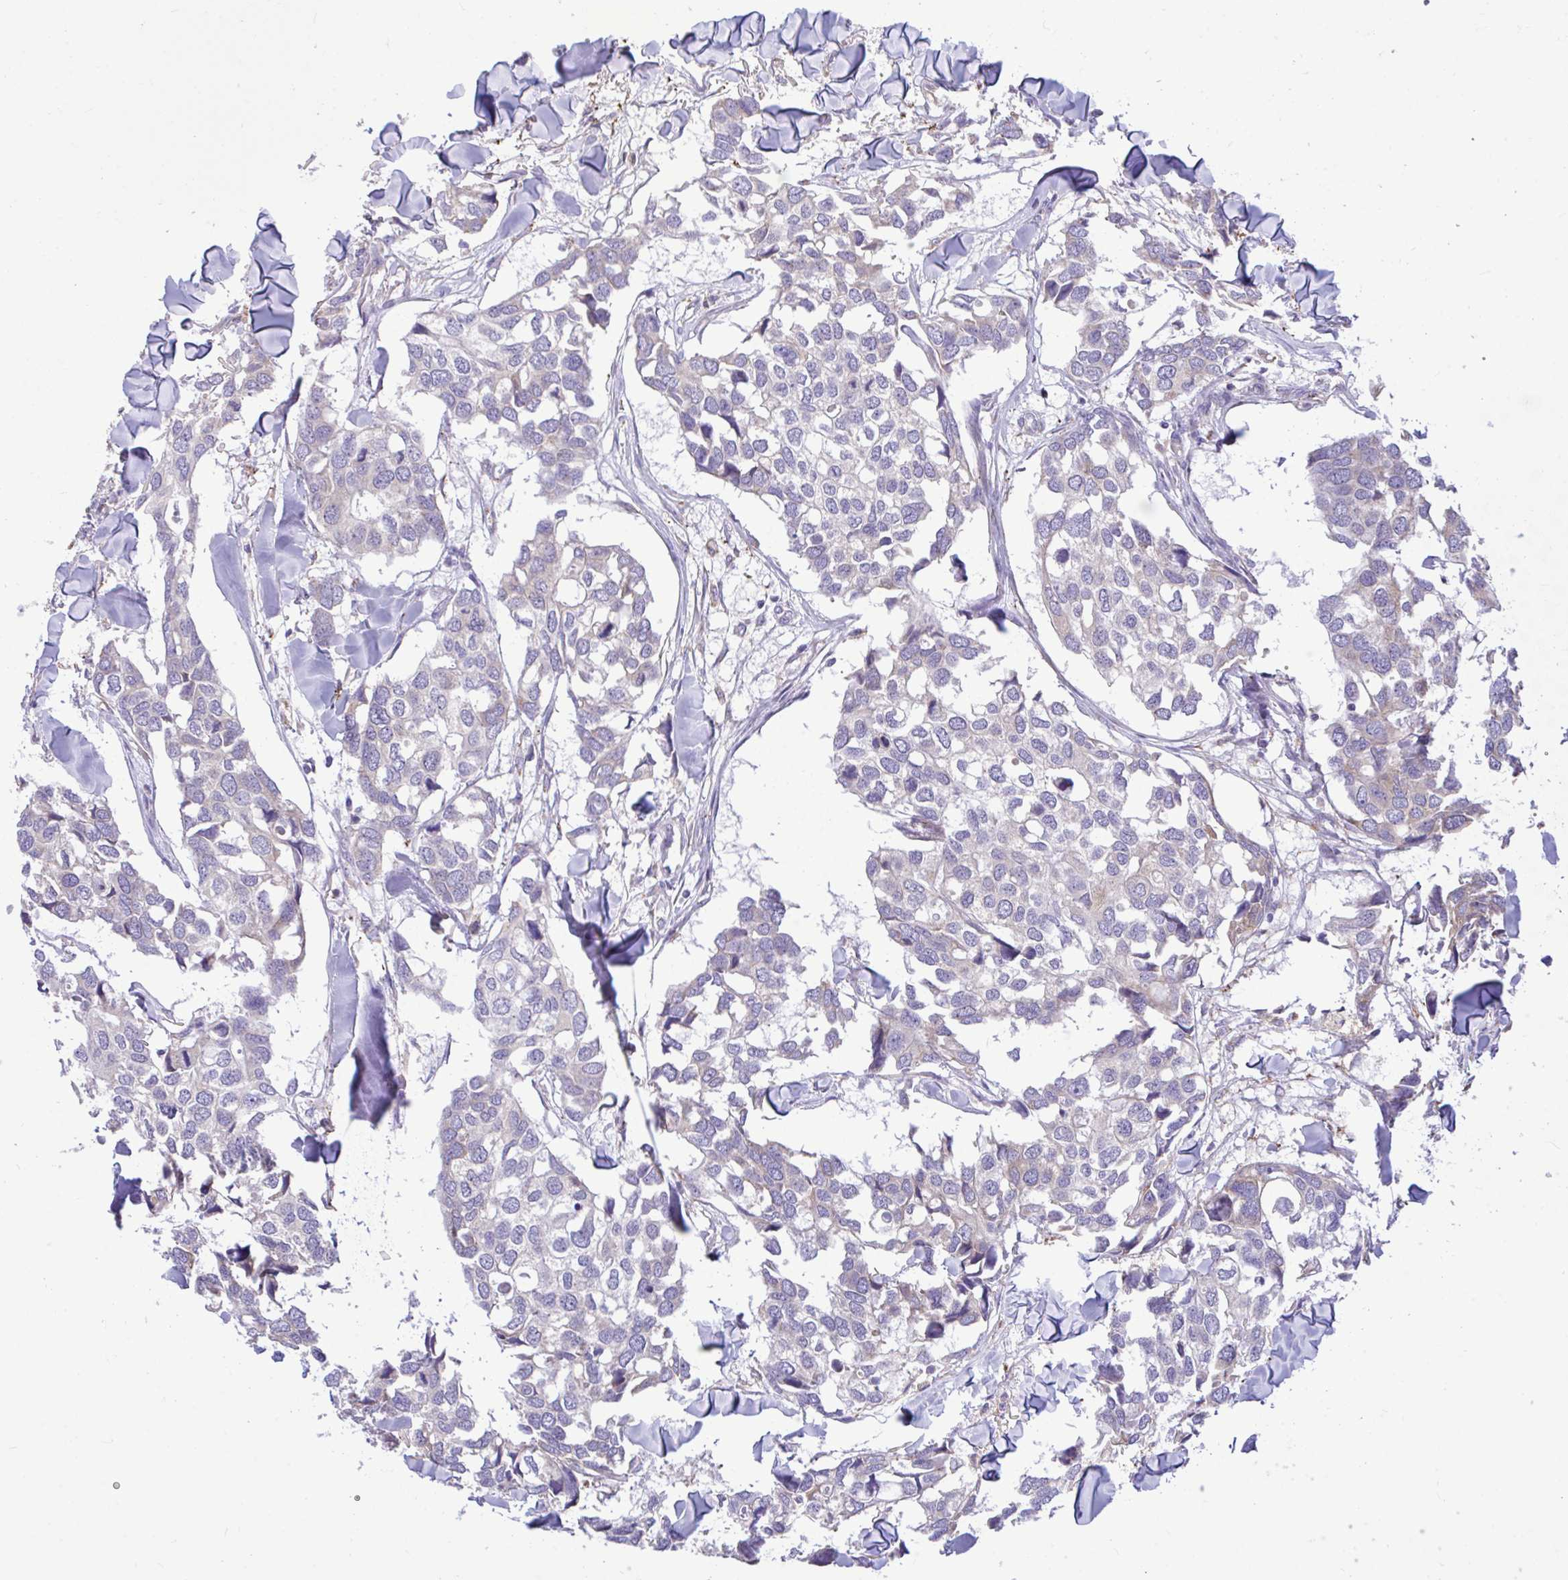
{"staining": {"intensity": "negative", "quantity": "none", "location": "none"}, "tissue": "breast cancer", "cell_type": "Tumor cells", "image_type": "cancer", "snomed": [{"axis": "morphology", "description": "Duct carcinoma"}, {"axis": "topography", "description": "Breast"}], "caption": "Immunohistochemical staining of breast cancer (infiltrating ductal carcinoma) demonstrates no significant expression in tumor cells. Nuclei are stained in blue.", "gene": "PIGK", "patient": {"sex": "female", "age": 83}}